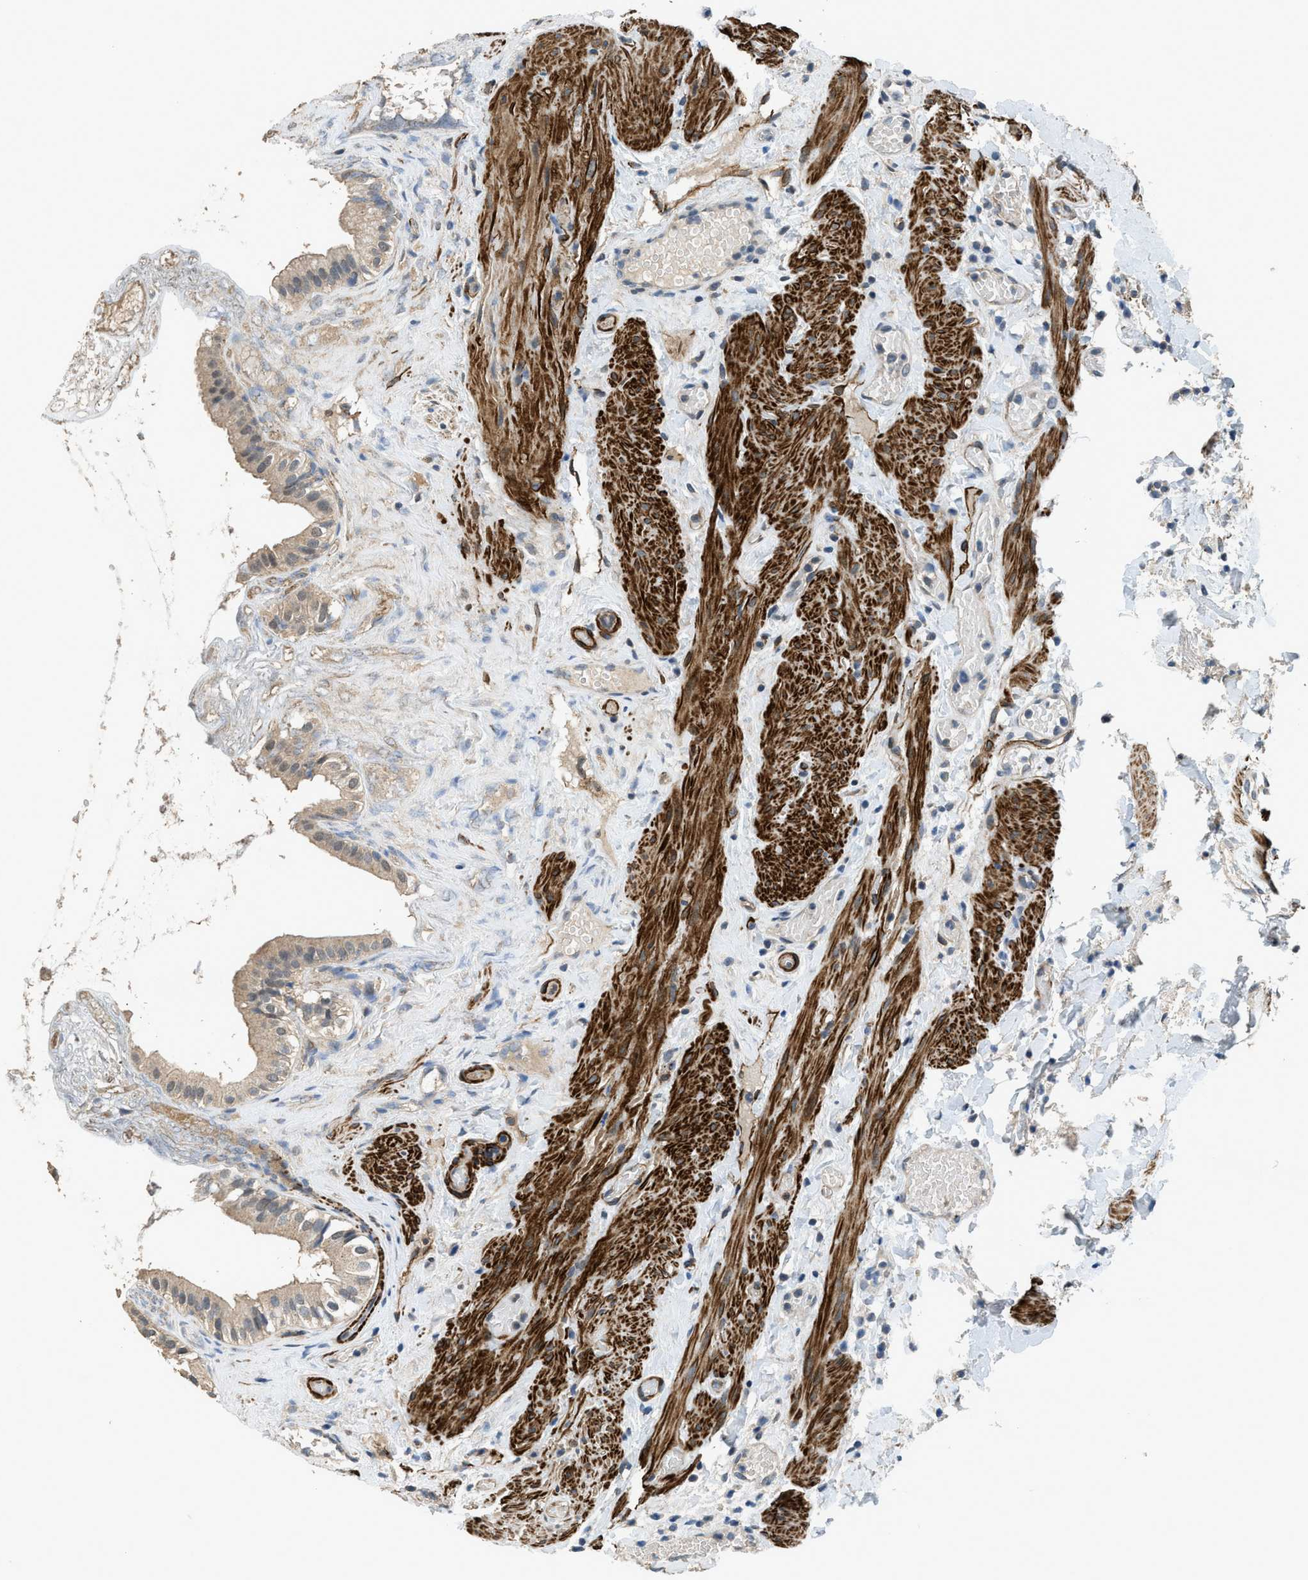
{"staining": {"intensity": "weak", "quantity": "25%-75%", "location": "cytoplasmic/membranous"}, "tissue": "gallbladder", "cell_type": "Glandular cells", "image_type": "normal", "snomed": [{"axis": "morphology", "description": "Normal tissue, NOS"}, {"axis": "topography", "description": "Gallbladder"}], "caption": "A brown stain labels weak cytoplasmic/membranous positivity of a protein in glandular cells of benign human gallbladder. (DAB (3,3'-diaminobenzidine) IHC, brown staining for protein, blue staining for nuclei).", "gene": "SYNM", "patient": {"sex": "female", "age": 26}}